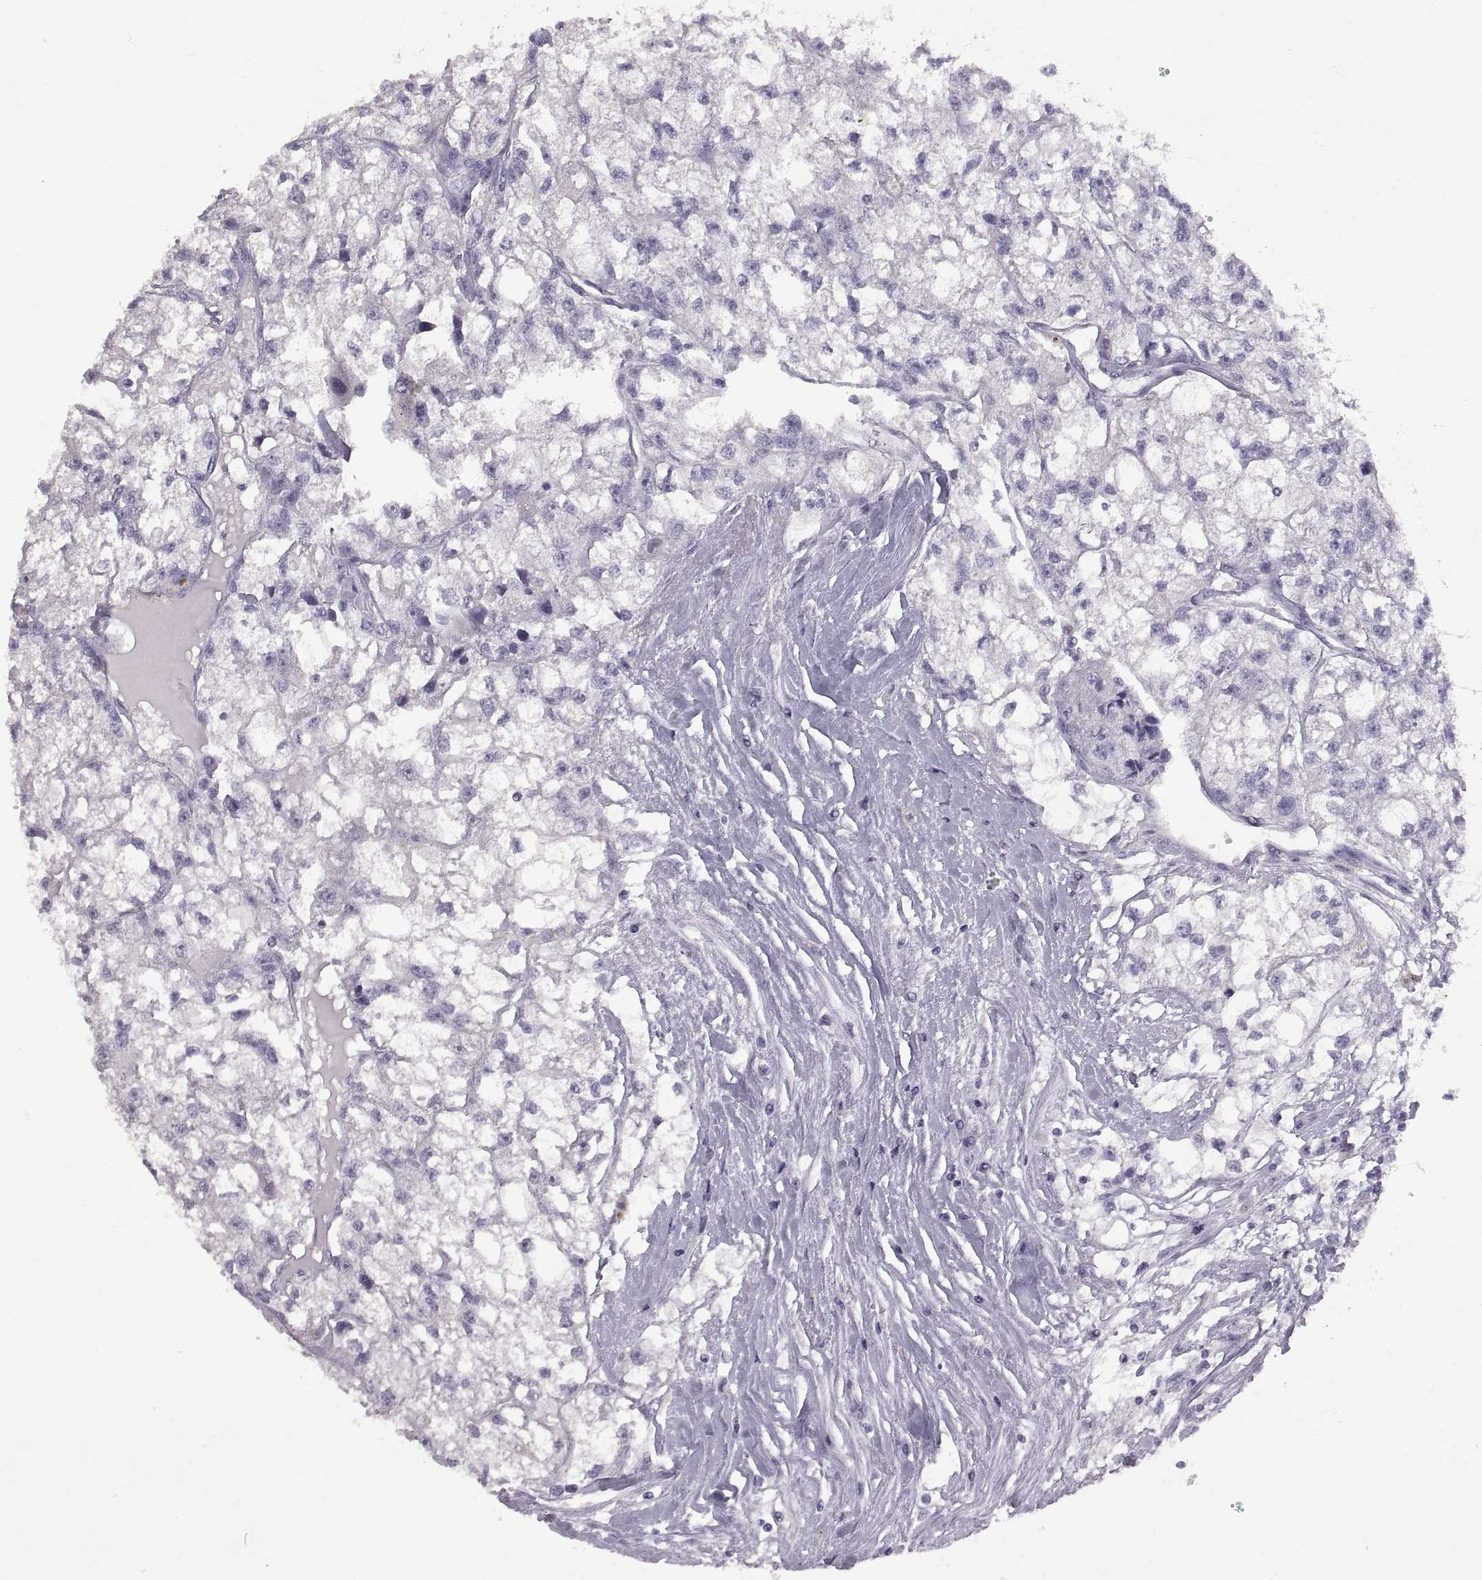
{"staining": {"intensity": "negative", "quantity": "none", "location": "none"}, "tissue": "renal cancer", "cell_type": "Tumor cells", "image_type": "cancer", "snomed": [{"axis": "morphology", "description": "Adenocarcinoma, NOS"}, {"axis": "topography", "description": "Kidney"}], "caption": "An IHC micrograph of renal adenocarcinoma is shown. There is no staining in tumor cells of renal adenocarcinoma.", "gene": "RDM1", "patient": {"sex": "male", "age": 56}}